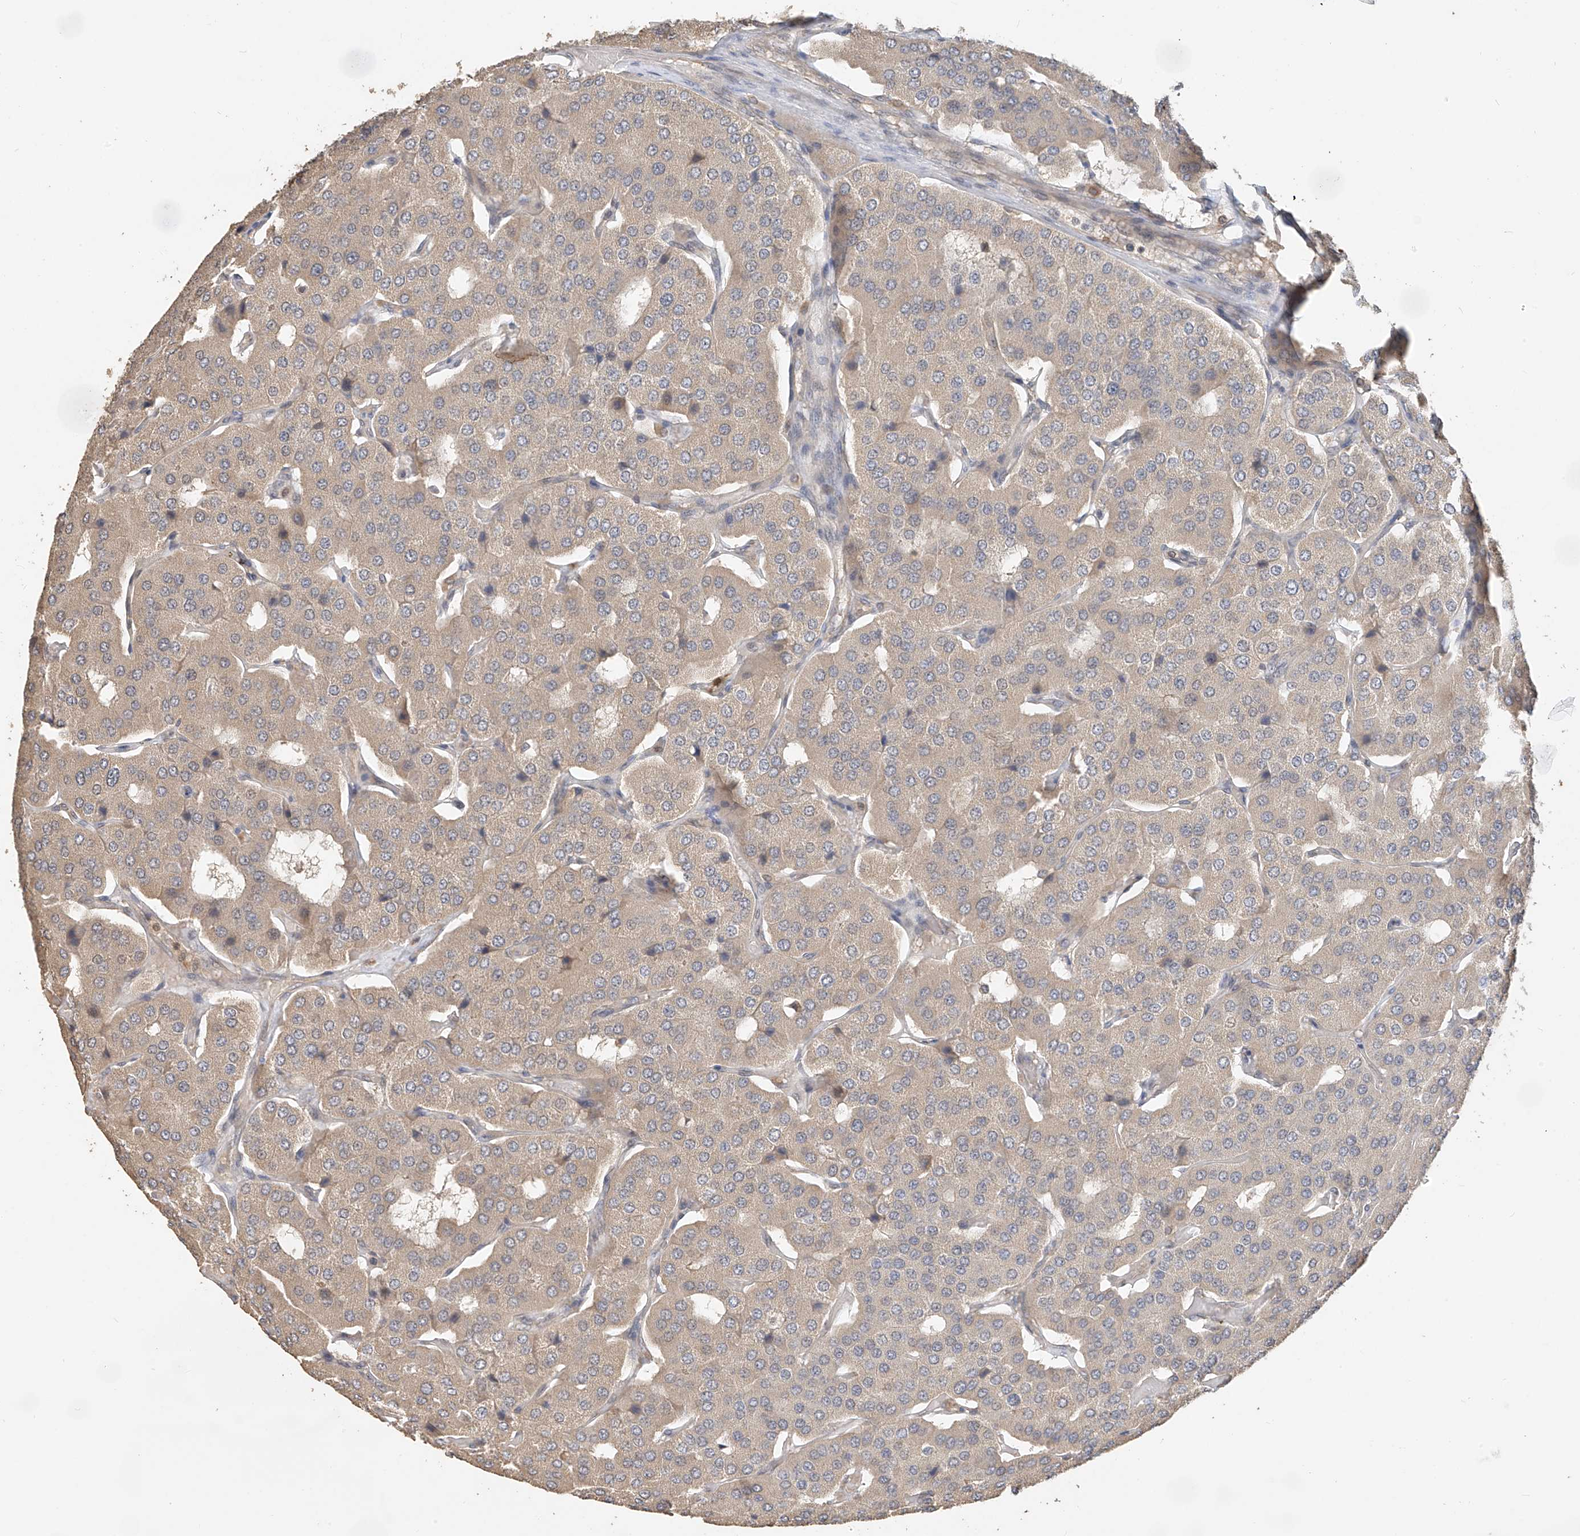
{"staining": {"intensity": "weak", "quantity": ">75%", "location": "cytoplasmic/membranous"}, "tissue": "parathyroid gland", "cell_type": "Glandular cells", "image_type": "normal", "snomed": [{"axis": "morphology", "description": "Normal tissue, NOS"}, {"axis": "morphology", "description": "Adenoma, NOS"}, {"axis": "topography", "description": "Parathyroid gland"}], "caption": "Weak cytoplasmic/membranous protein staining is seen in approximately >75% of glandular cells in parathyroid gland.", "gene": "OFD1", "patient": {"sex": "female", "age": 86}}